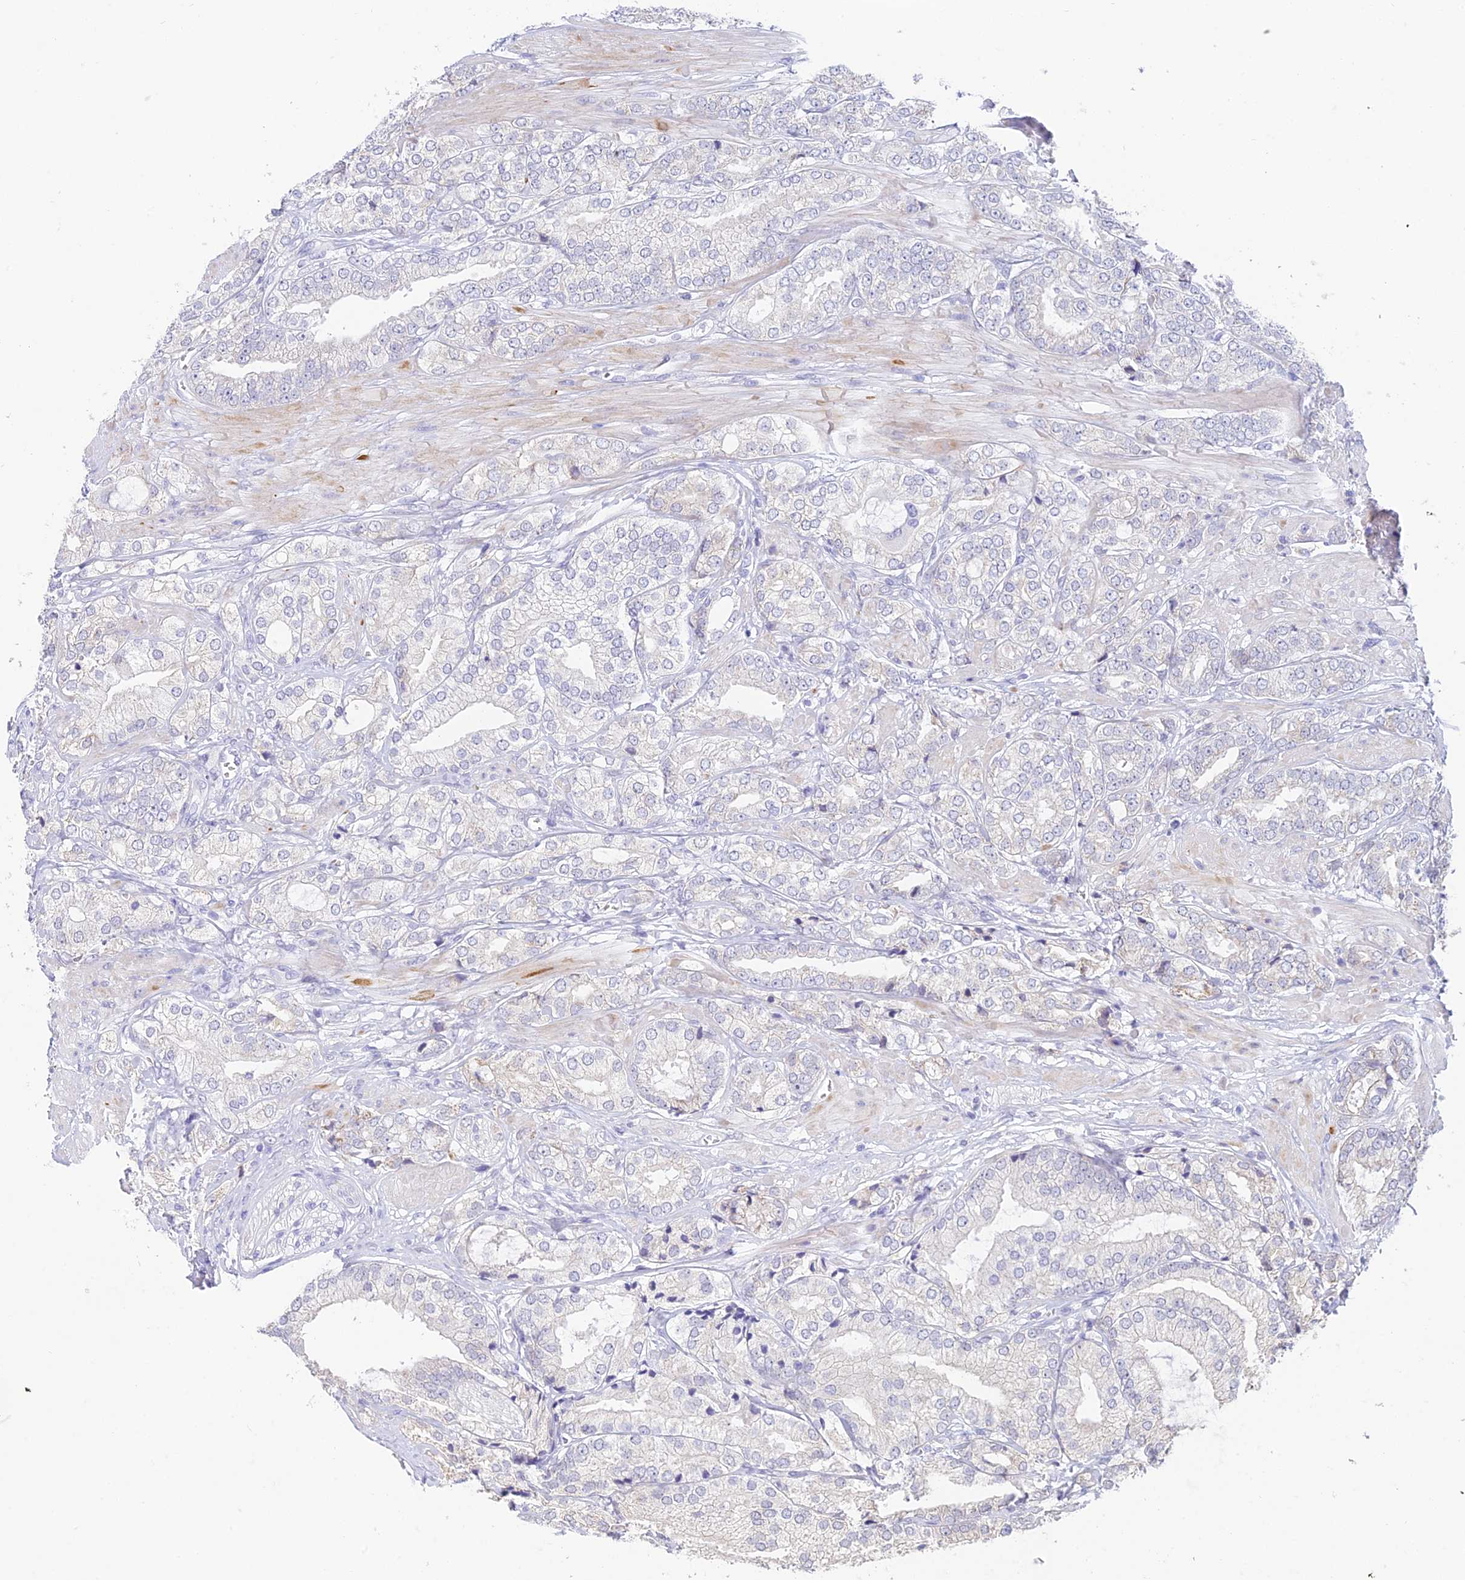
{"staining": {"intensity": "negative", "quantity": "none", "location": "none"}, "tissue": "prostate cancer", "cell_type": "Tumor cells", "image_type": "cancer", "snomed": [{"axis": "morphology", "description": "Adenocarcinoma, High grade"}, {"axis": "topography", "description": "Prostate"}], "caption": "High power microscopy micrograph of an IHC image of prostate cancer (adenocarcinoma (high-grade)), revealing no significant positivity in tumor cells.", "gene": "REXO5", "patient": {"sex": "male", "age": 50}}